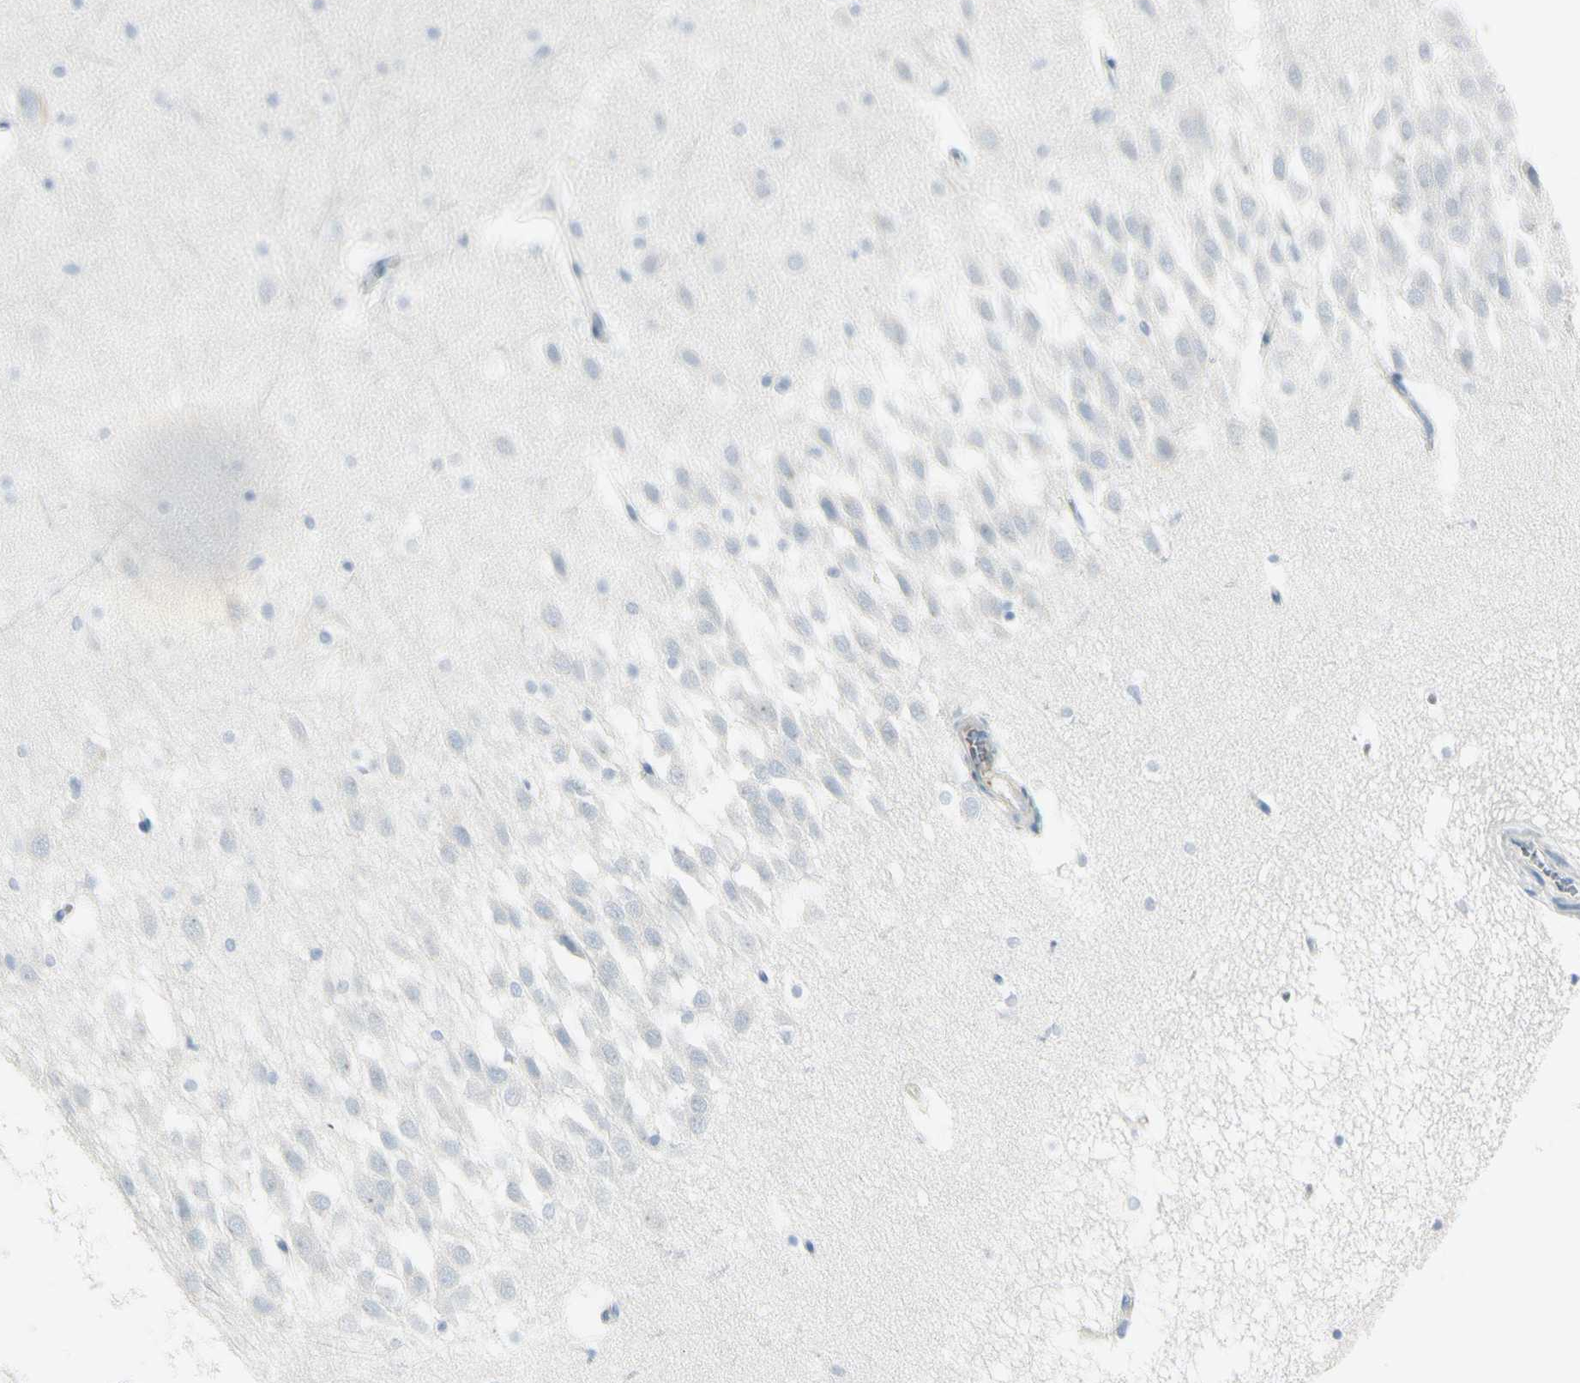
{"staining": {"intensity": "negative", "quantity": "none", "location": "none"}, "tissue": "hippocampus", "cell_type": "Glial cells", "image_type": "normal", "snomed": [{"axis": "morphology", "description": "Normal tissue, NOS"}, {"axis": "topography", "description": "Hippocampus"}], "caption": "Immunohistochemistry histopathology image of benign hippocampus: human hippocampus stained with DAB reveals no significant protein expression in glial cells. (IHC, brightfield microscopy, high magnification).", "gene": "ASB9", "patient": {"sex": "male", "age": 45}}